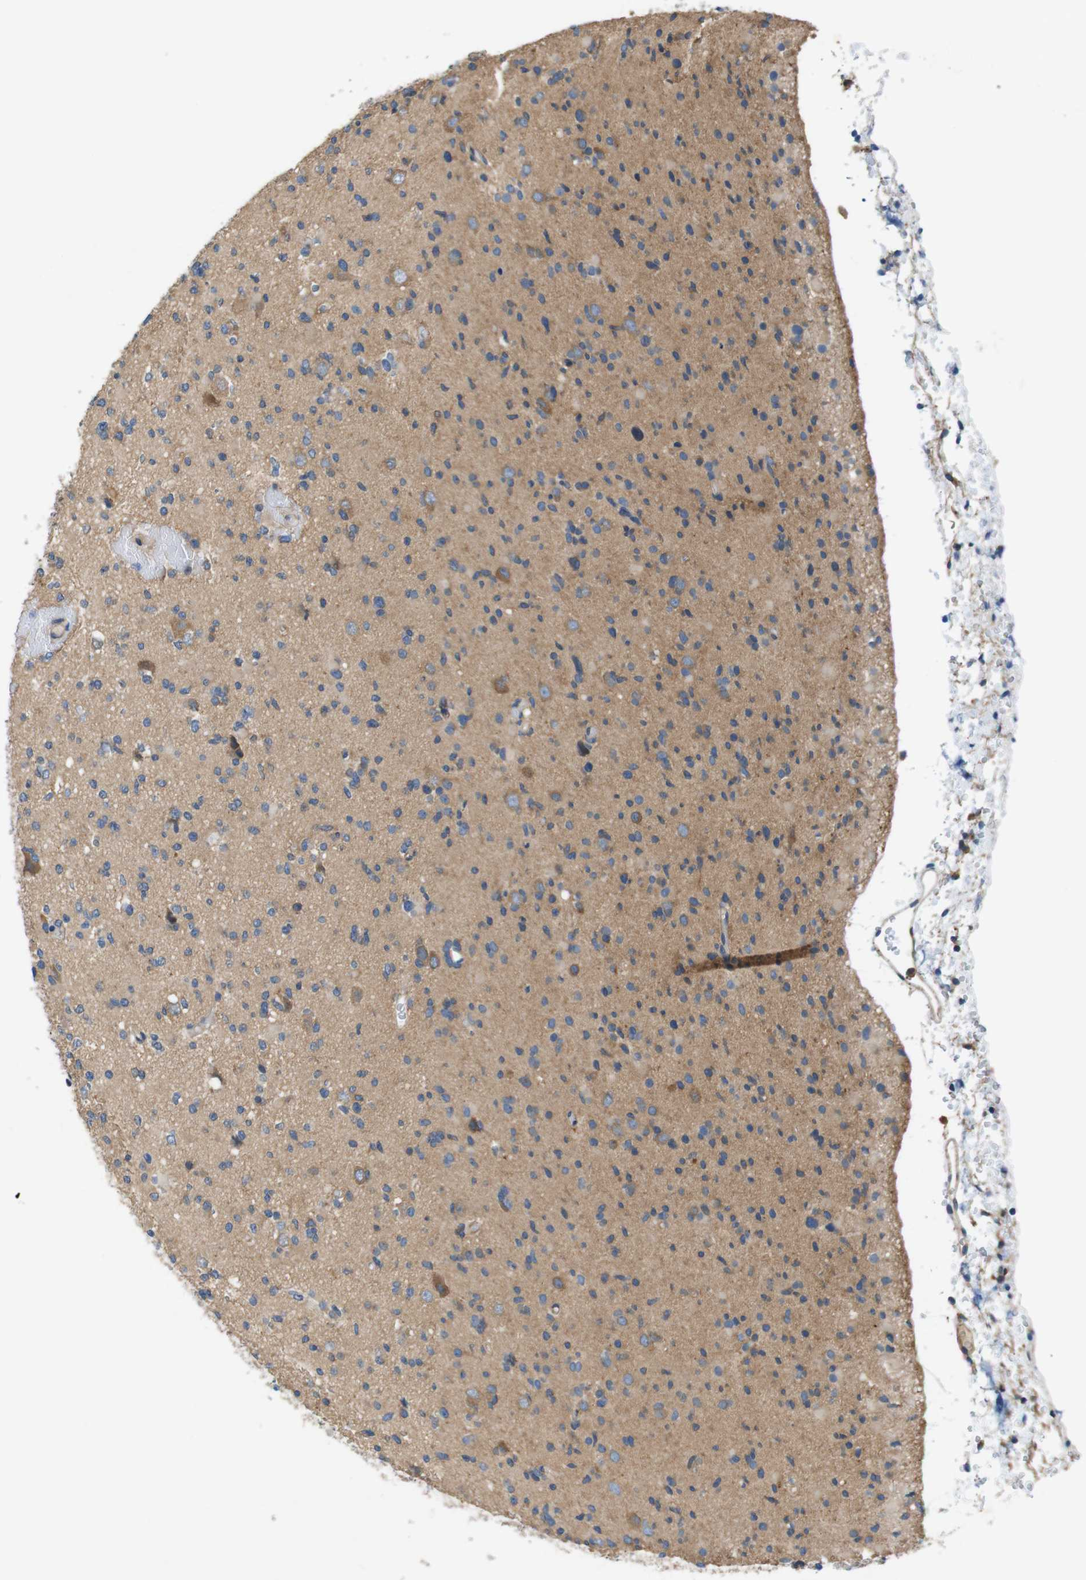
{"staining": {"intensity": "moderate", "quantity": "<25%", "location": "cytoplasmic/membranous"}, "tissue": "glioma", "cell_type": "Tumor cells", "image_type": "cancer", "snomed": [{"axis": "morphology", "description": "Glioma, malignant, Low grade"}, {"axis": "topography", "description": "Brain"}], "caption": "IHC of glioma shows low levels of moderate cytoplasmic/membranous expression in approximately <25% of tumor cells. (IHC, brightfield microscopy, high magnification).", "gene": "DCTN1", "patient": {"sex": "female", "age": 22}}